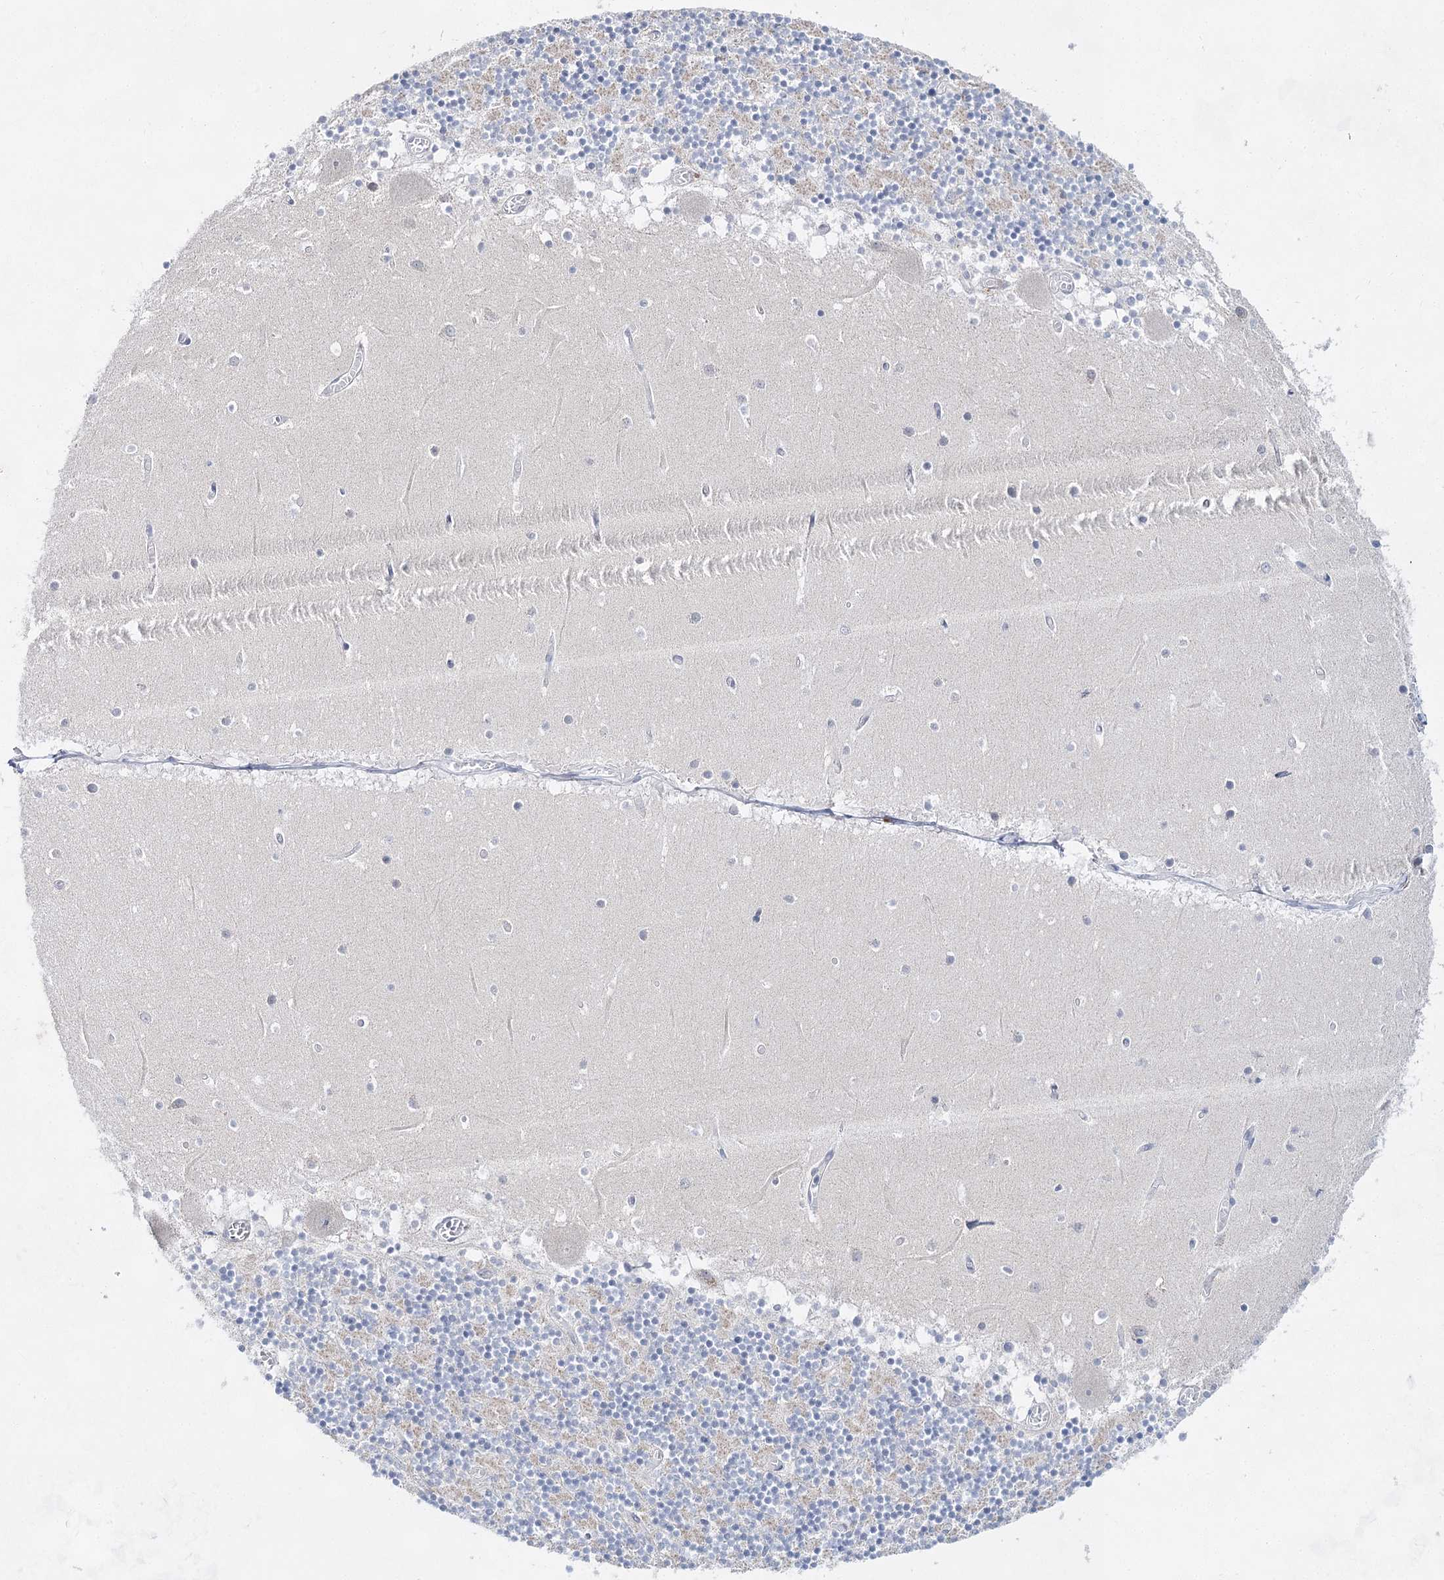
{"staining": {"intensity": "moderate", "quantity": "<25%", "location": "cytoplasmic/membranous"}, "tissue": "cerebellum", "cell_type": "Cells in granular layer", "image_type": "normal", "snomed": [{"axis": "morphology", "description": "Normal tissue, NOS"}, {"axis": "topography", "description": "Cerebellum"}], "caption": "Moderate cytoplasmic/membranous staining is appreciated in about <25% of cells in granular layer in unremarkable cerebellum. (DAB (3,3'-diaminobenzidine) = brown stain, brightfield microscopy at high magnification).", "gene": "BPHL", "patient": {"sex": "female", "age": 28}}